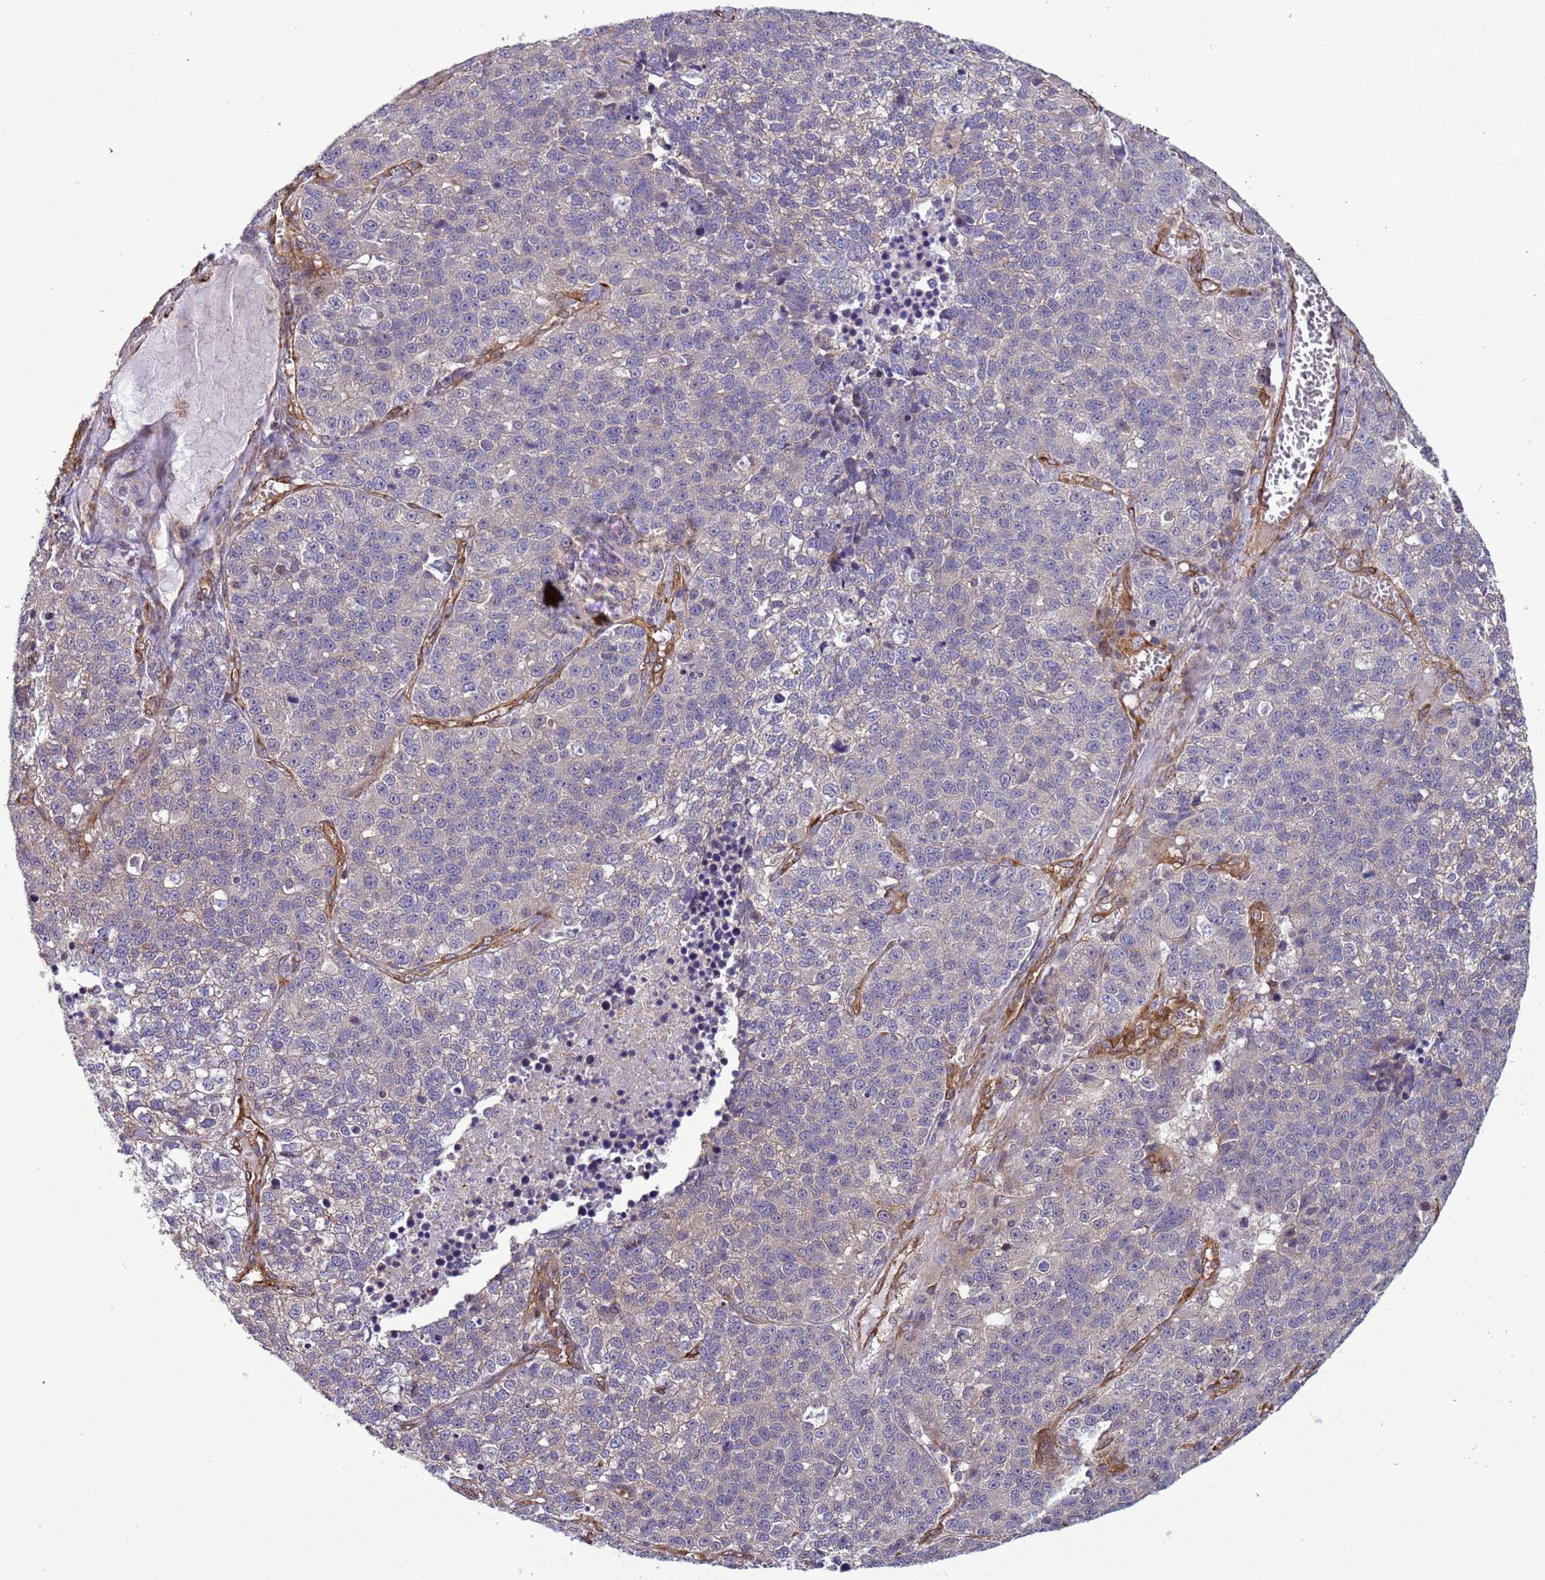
{"staining": {"intensity": "negative", "quantity": "none", "location": "none"}, "tissue": "lung cancer", "cell_type": "Tumor cells", "image_type": "cancer", "snomed": [{"axis": "morphology", "description": "Adenocarcinoma, NOS"}, {"axis": "topography", "description": "Lung"}], "caption": "Histopathology image shows no protein staining in tumor cells of lung cancer (adenocarcinoma) tissue.", "gene": "ITGB4", "patient": {"sex": "male", "age": 49}}